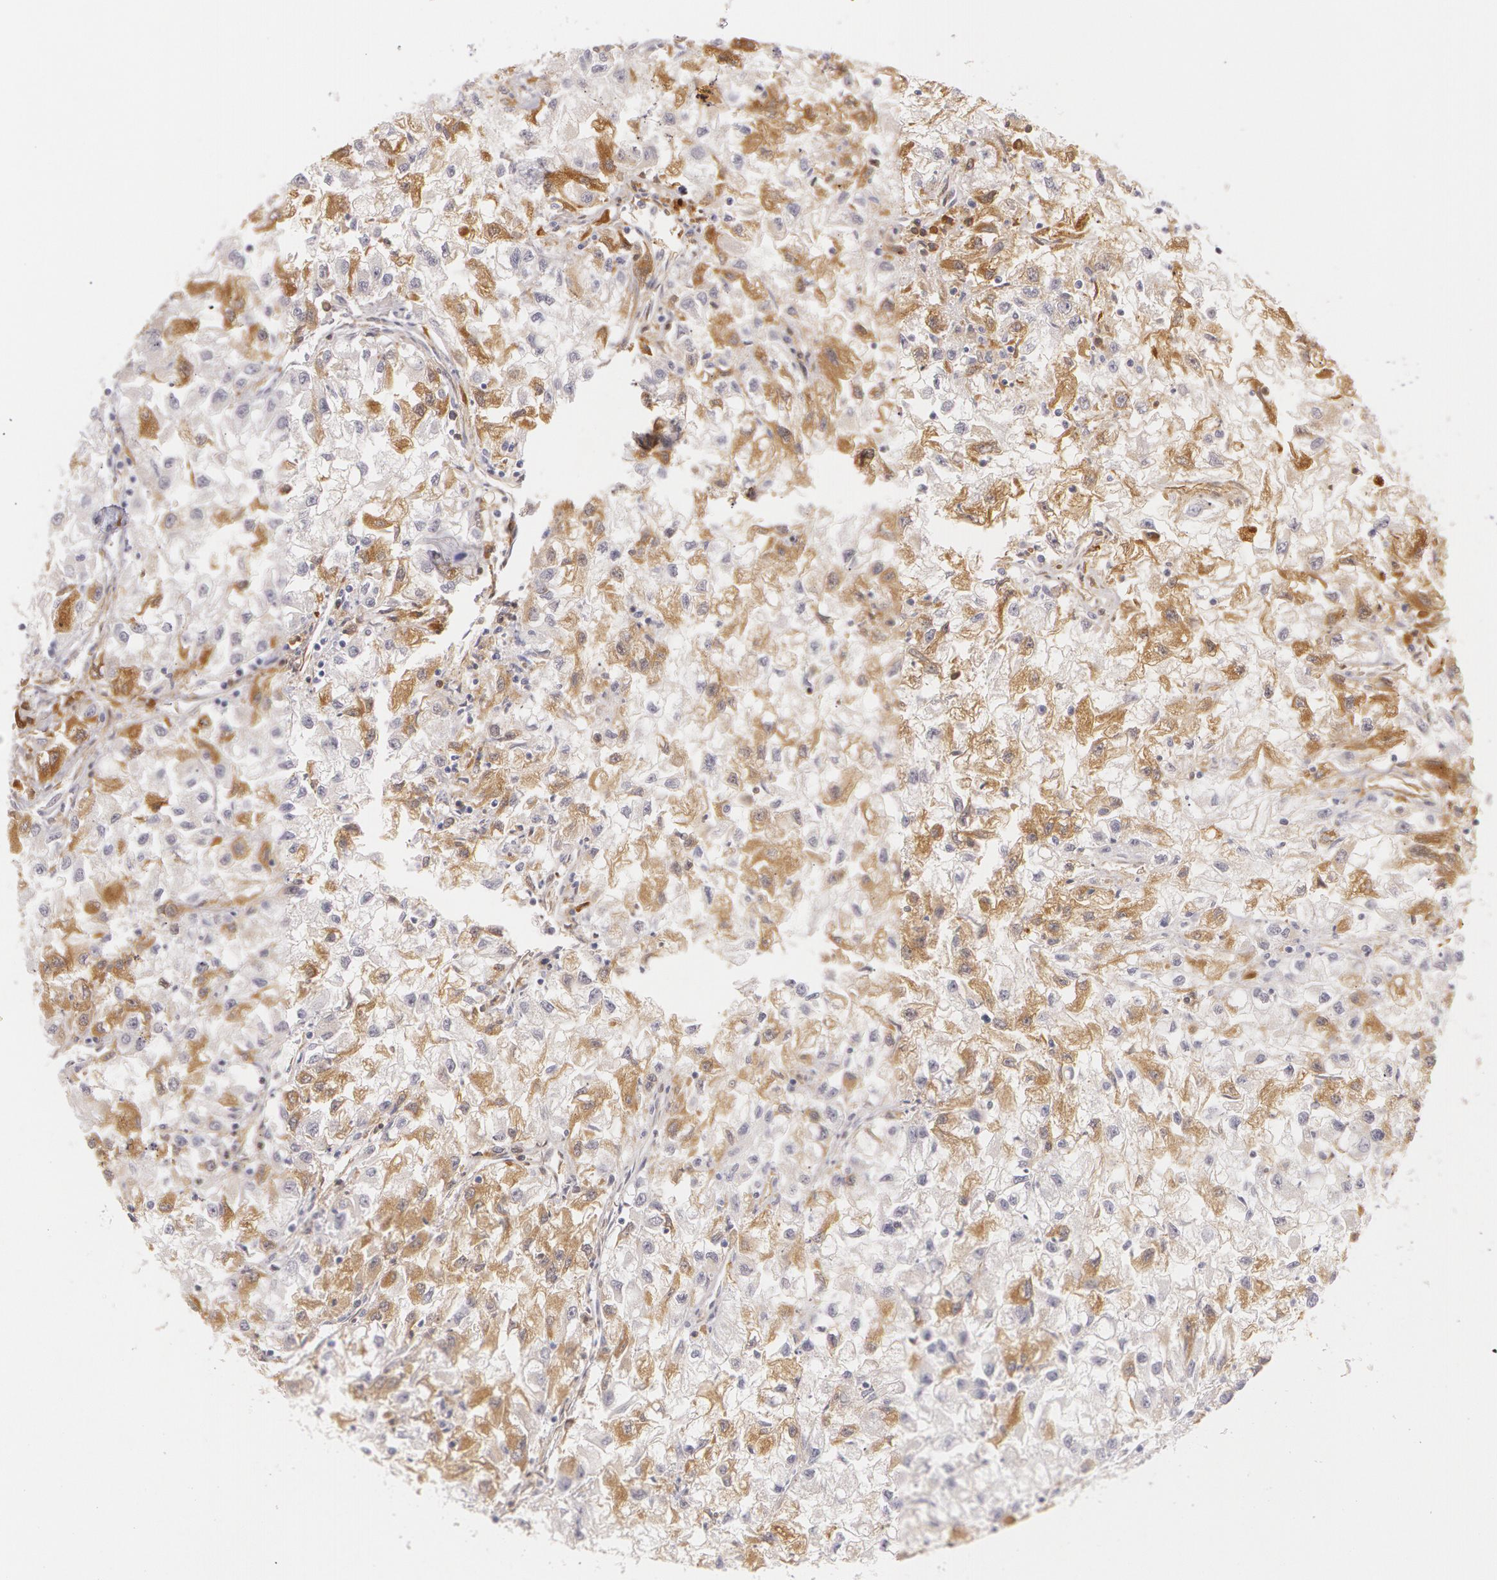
{"staining": {"intensity": "moderate", "quantity": "<25%", "location": "cytoplasmic/membranous"}, "tissue": "renal cancer", "cell_type": "Tumor cells", "image_type": "cancer", "snomed": [{"axis": "morphology", "description": "Adenocarcinoma, NOS"}, {"axis": "topography", "description": "Kidney"}], "caption": "Tumor cells display moderate cytoplasmic/membranous expression in about <25% of cells in renal cancer (adenocarcinoma).", "gene": "LBP", "patient": {"sex": "male", "age": 59}}